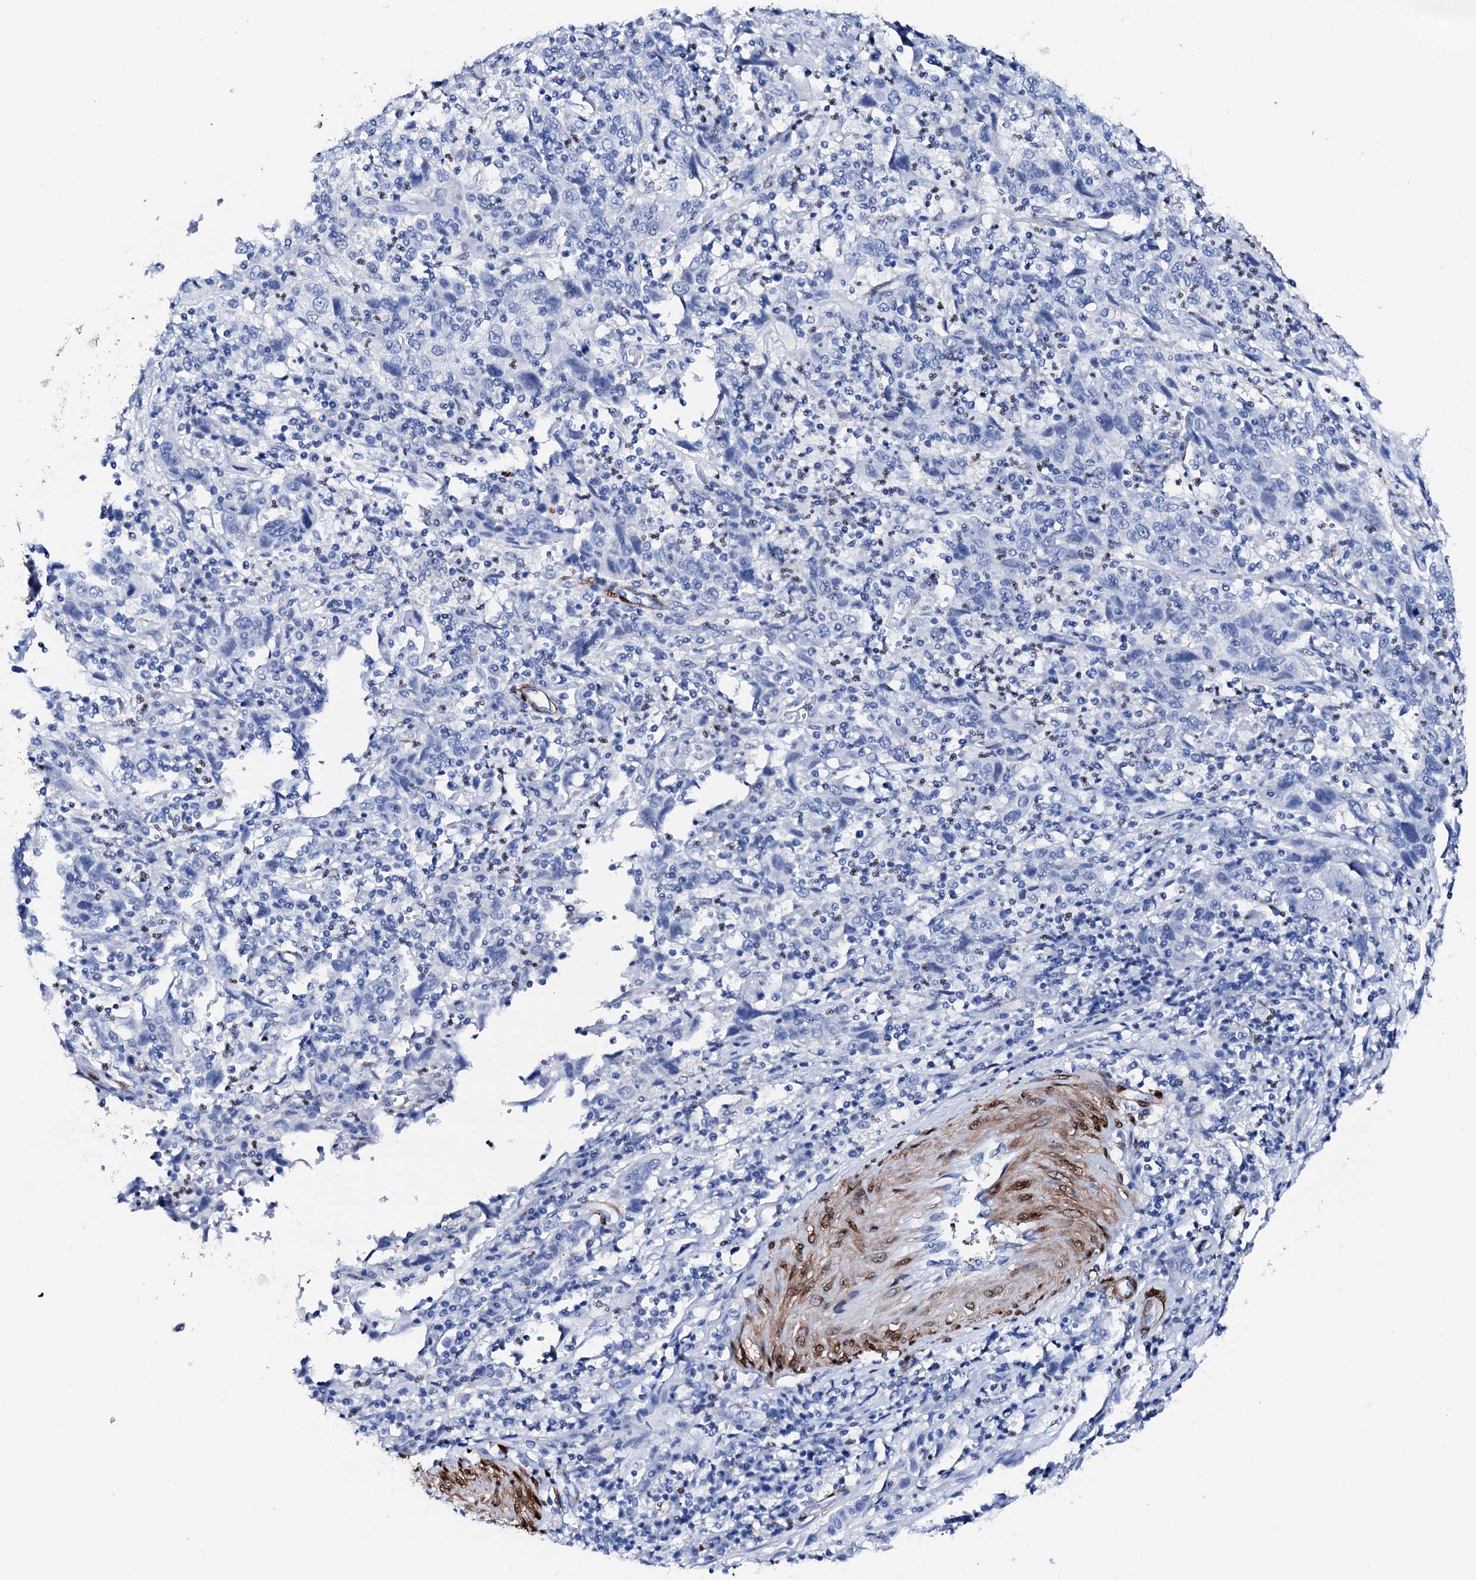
{"staining": {"intensity": "negative", "quantity": "none", "location": "none"}, "tissue": "cervical cancer", "cell_type": "Tumor cells", "image_type": "cancer", "snomed": [{"axis": "morphology", "description": "Squamous cell carcinoma, NOS"}, {"axis": "topography", "description": "Cervix"}], "caption": "There is no significant expression in tumor cells of cervical cancer (squamous cell carcinoma).", "gene": "NRIP2", "patient": {"sex": "female", "age": 46}}